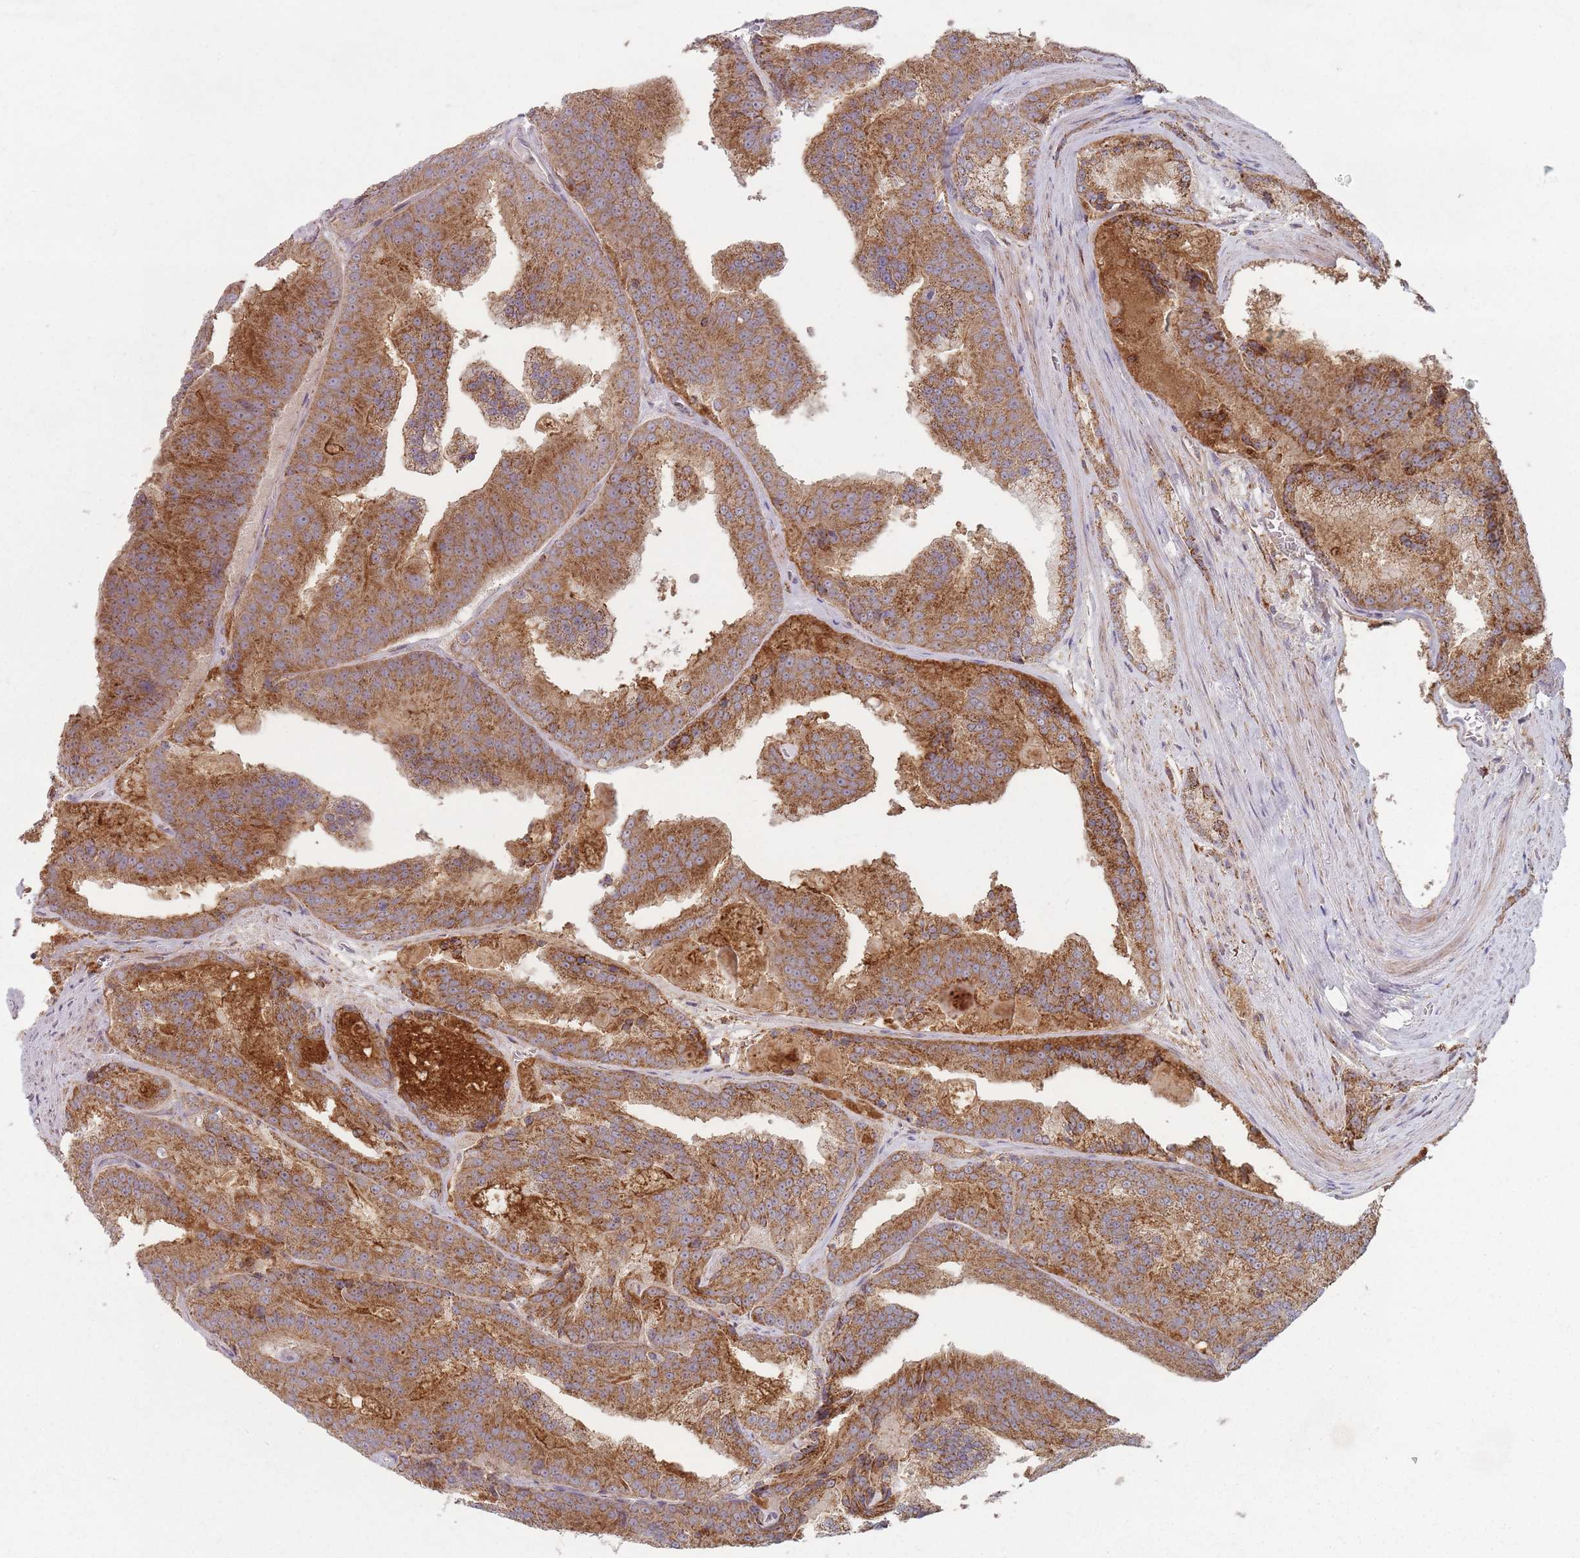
{"staining": {"intensity": "moderate", "quantity": ">75%", "location": "cytoplasmic/membranous"}, "tissue": "prostate cancer", "cell_type": "Tumor cells", "image_type": "cancer", "snomed": [{"axis": "morphology", "description": "Adenocarcinoma, High grade"}, {"axis": "topography", "description": "Prostate"}], "caption": "Prostate cancer stained with a brown dye exhibits moderate cytoplasmic/membranous positive expression in about >75% of tumor cells.", "gene": "OR10Q1", "patient": {"sex": "male", "age": 61}}